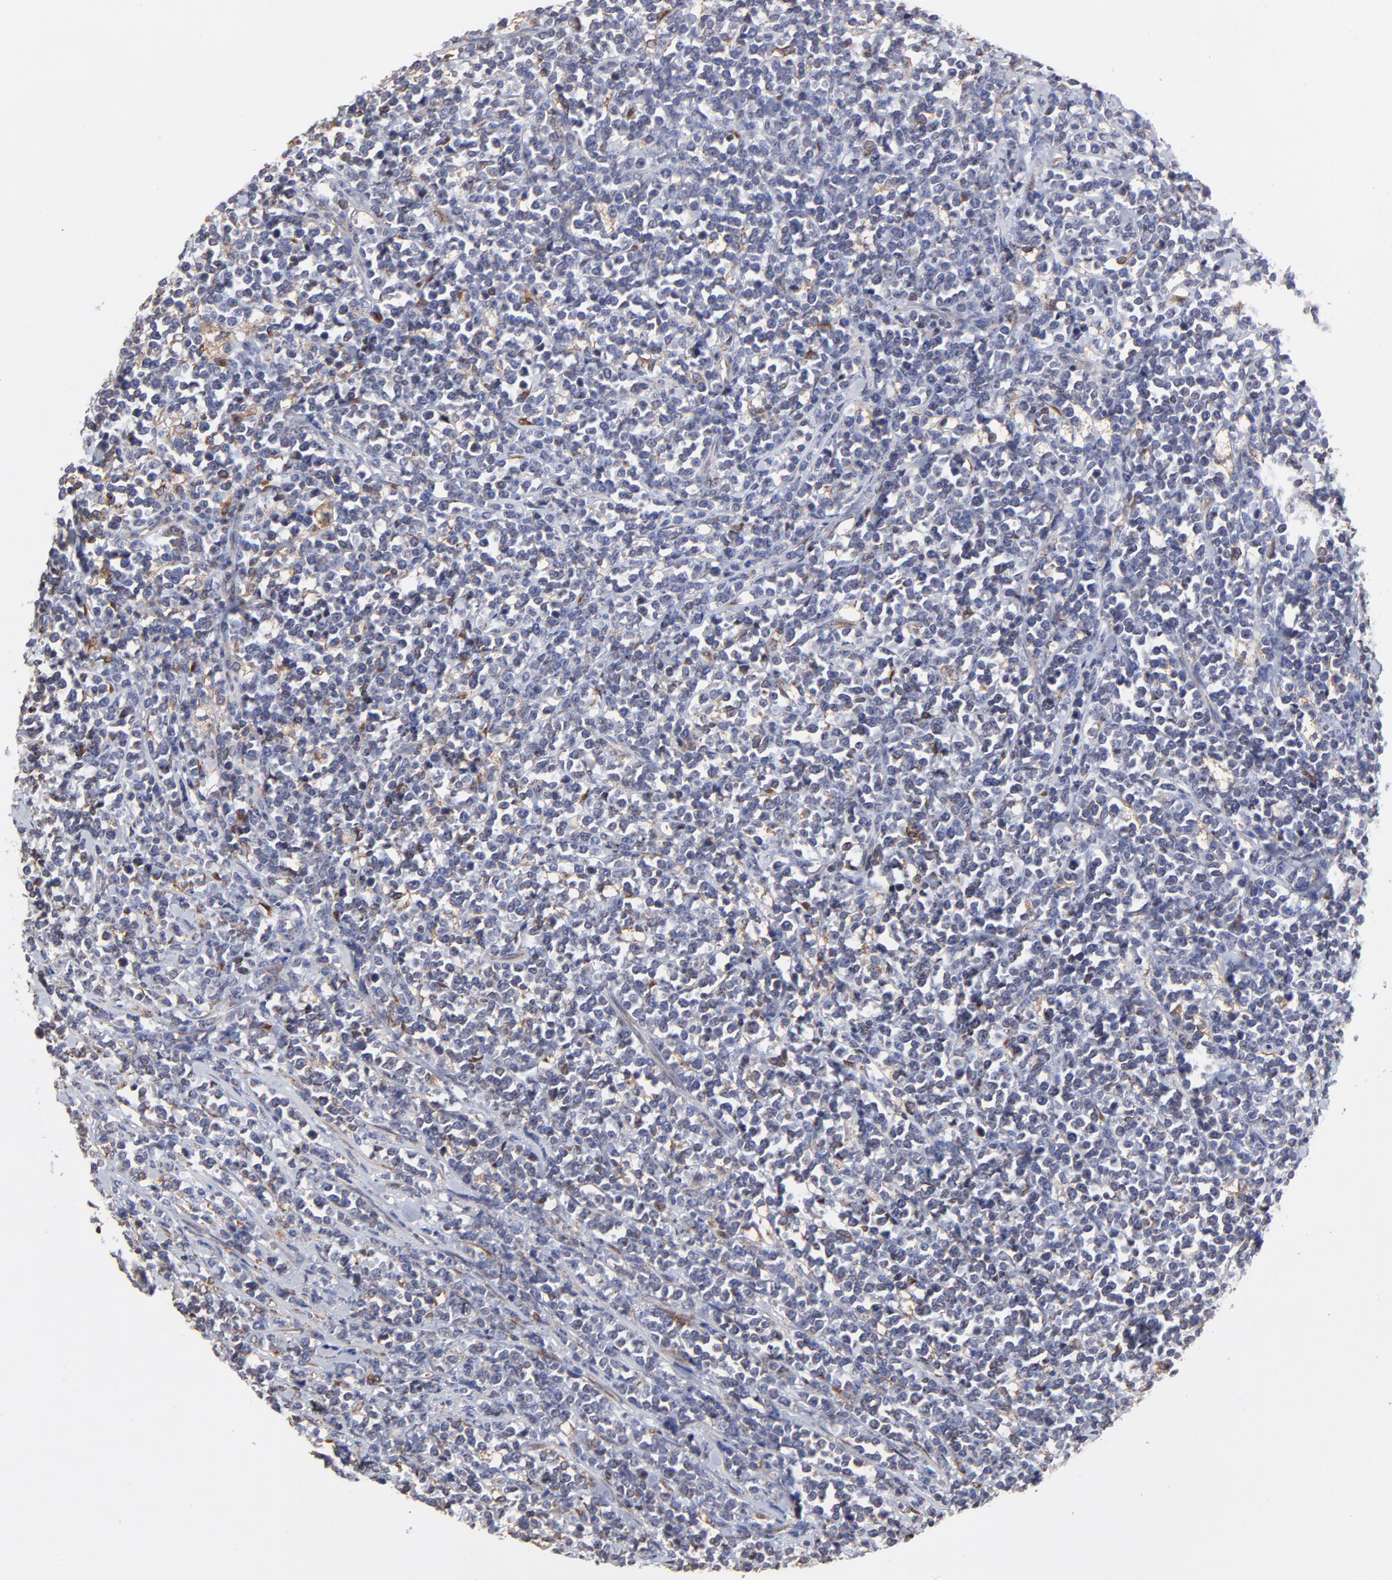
{"staining": {"intensity": "negative", "quantity": "none", "location": "none"}, "tissue": "lymphoma", "cell_type": "Tumor cells", "image_type": "cancer", "snomed": [{"axis": "morphology", "description": "Malignant lymphoma, non-Hodgkin's type, High grade"}, {"axis": "topography", "description": "Small intestine"}, {"axis": "topography", "description": "Colon"}], "caption": "Immunohistochemistry (IHC) image of neoplastic tissue: human lymphoma stained with DAB displays no significant protein positivity in tumor cells. (DAB (3,3'-diaminobenzidine) immunohistochemistry (IHC) visualized using brightfield microscopy, high magnification).", "gene": "LMAN1", "patient": {"sex": "male", "age": 8}}